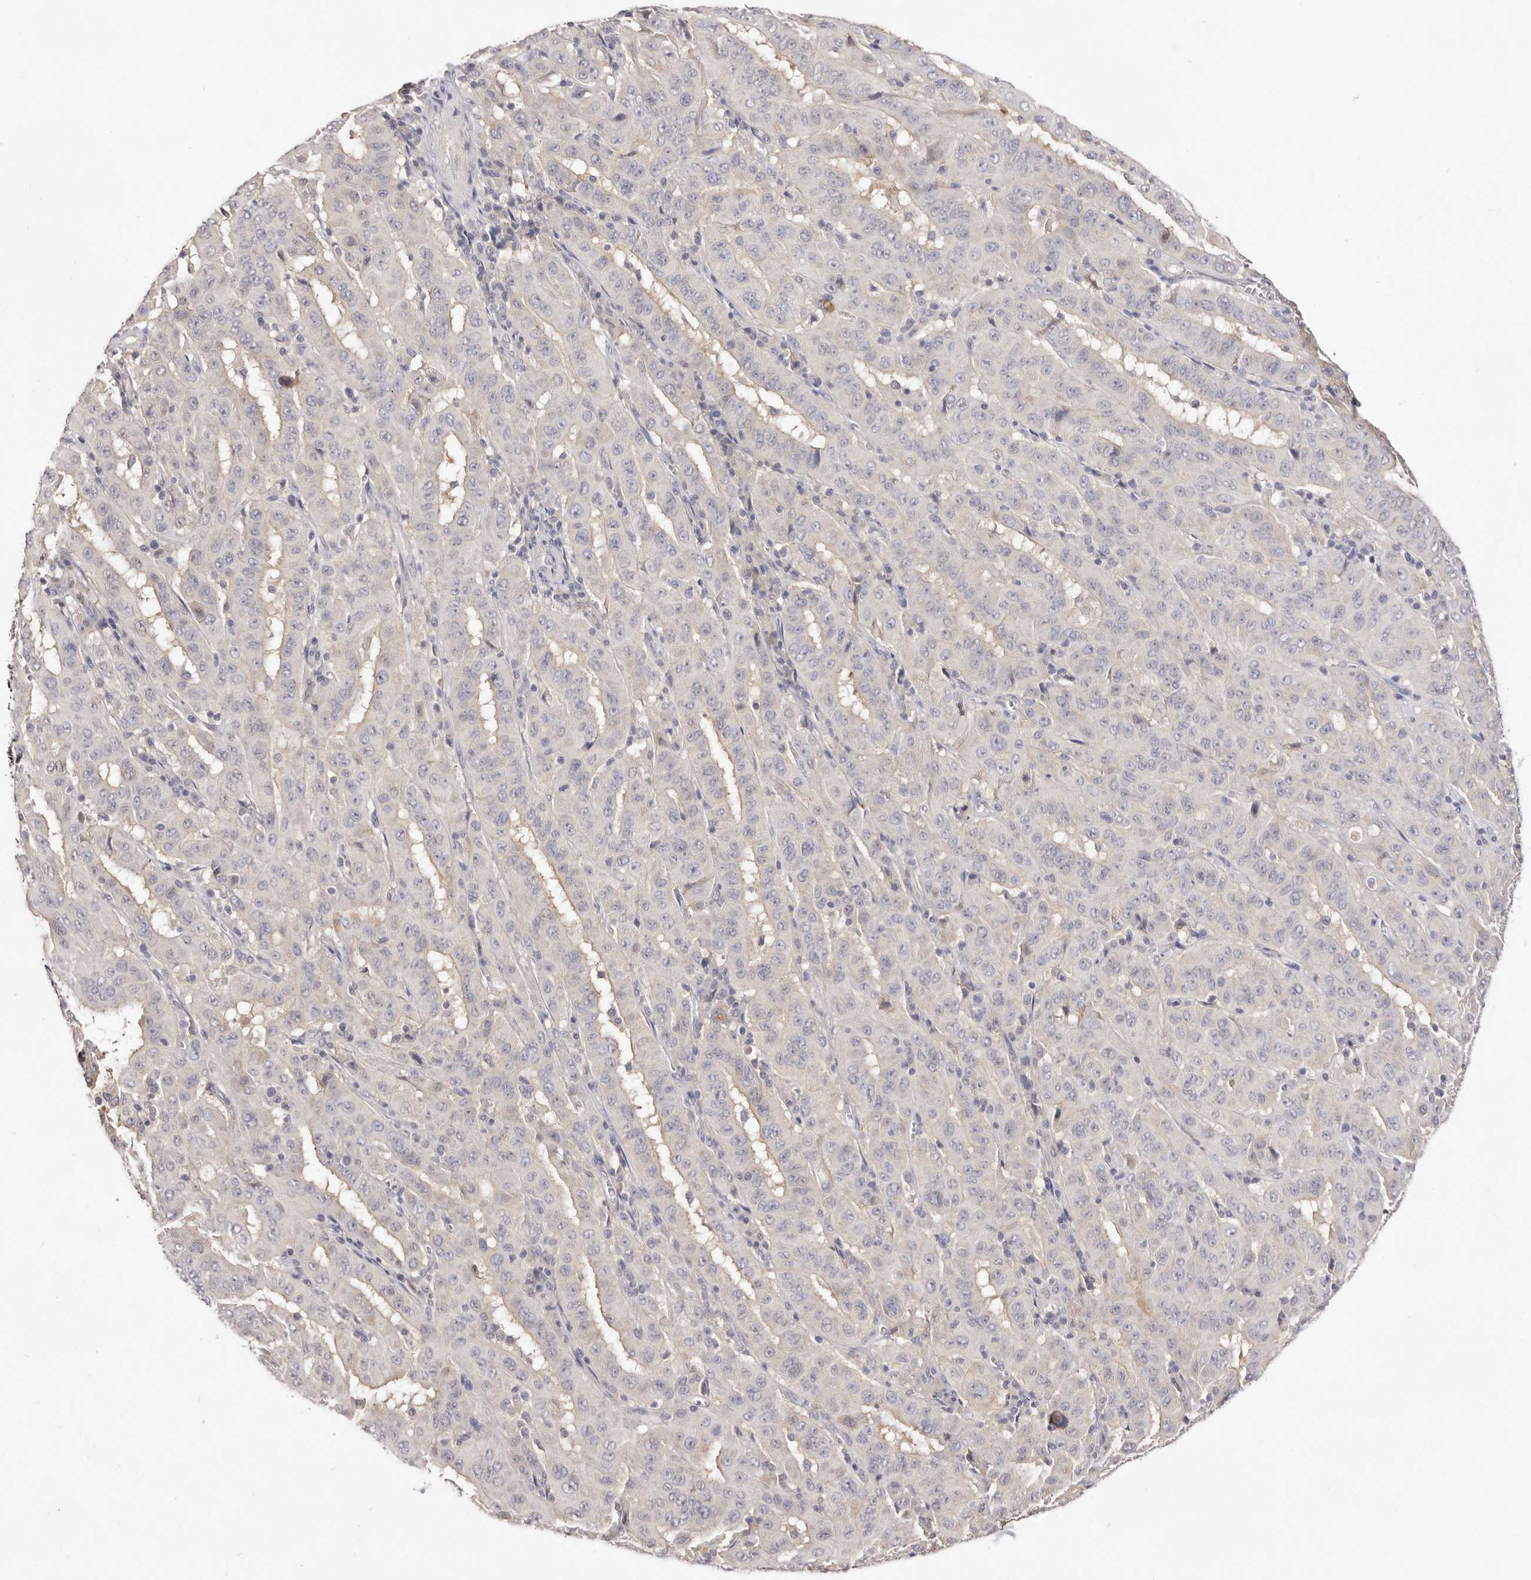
{"staining": {"intensity": "weak", "quantity": "<25%", "location": "cytoplasmic/membranous"}, "tissue": "pancreatic cancer", "cell_type": "Tumor cells", "image_type": "cancer", "snomed": [{"axis": "morphology", "description": "Adenocarcinoma, NOS"}, {"axis": "topography", "description": "Pancreas"}], "caption": "Immunohistochemical staining of human pancreatic cancer (adenocarcinoma) reveals no significant staining in tumor cells.", "gene": "DOP1A", "patient": {"sex": "male", "age": 63}}